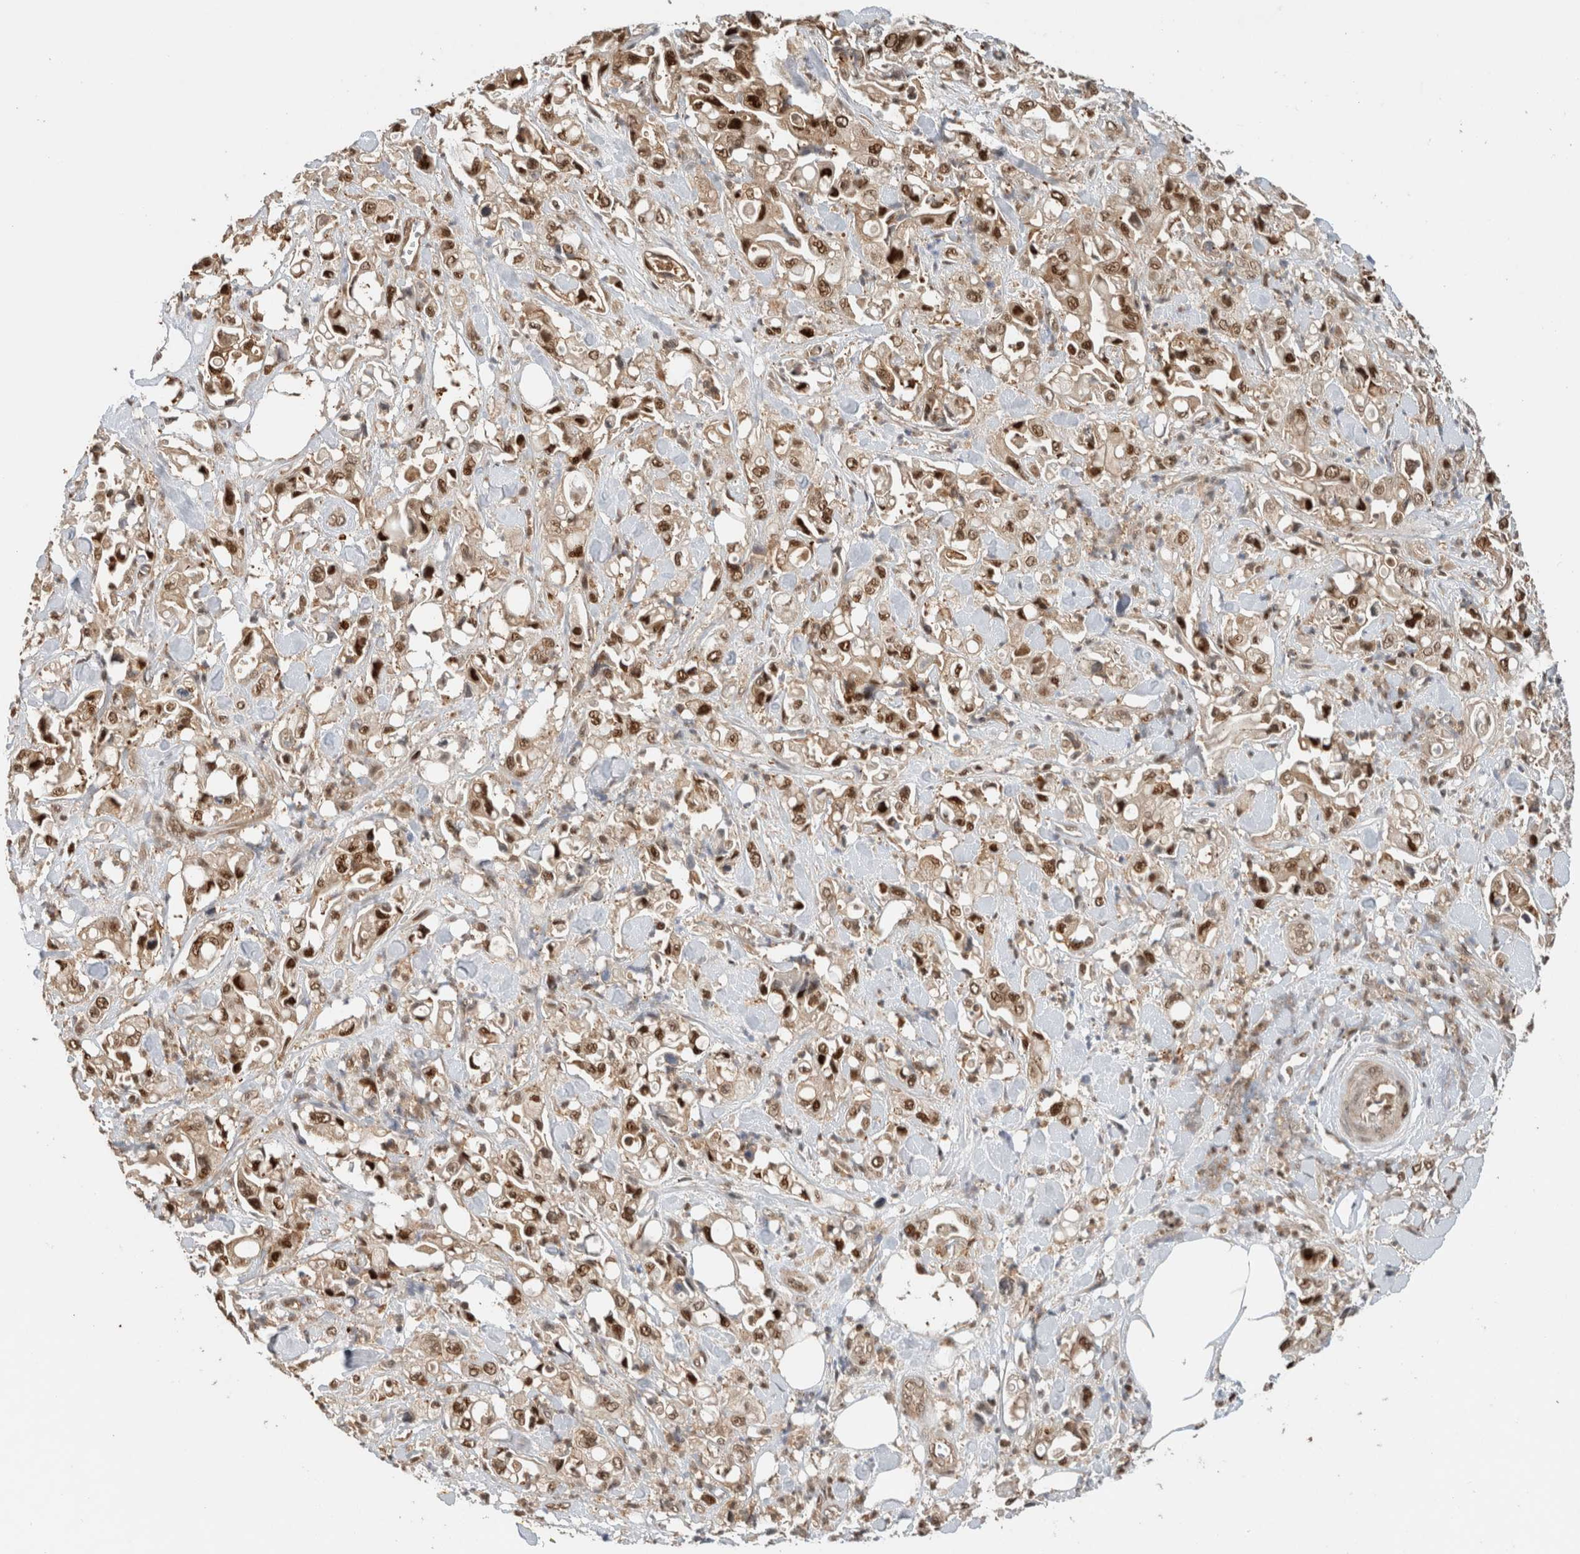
{"staining": {"intensity": "moderate", "quantity": ">75%", "location": "cytoplasmic/membranous,nuclear"}, "tissue": "pancreatic cancer", "cell_type": "Tumor cells", "image_type": "cancer", "snomed": [{"axis": "morphology", "description": "Adenocarcinoma, NOS"}, {"axis": "topography", "description": "Pancreas"}], "caption": "Protein expression by immunohistochemistry exhibits moderate cytoplasmic/membranous and nuclear staining in approximately >75% of tumor cells in pancreatic cancer (adenocarcinoma).", "gene": "SNRNP40", "patient": {"sex": "male", "age": 70}}